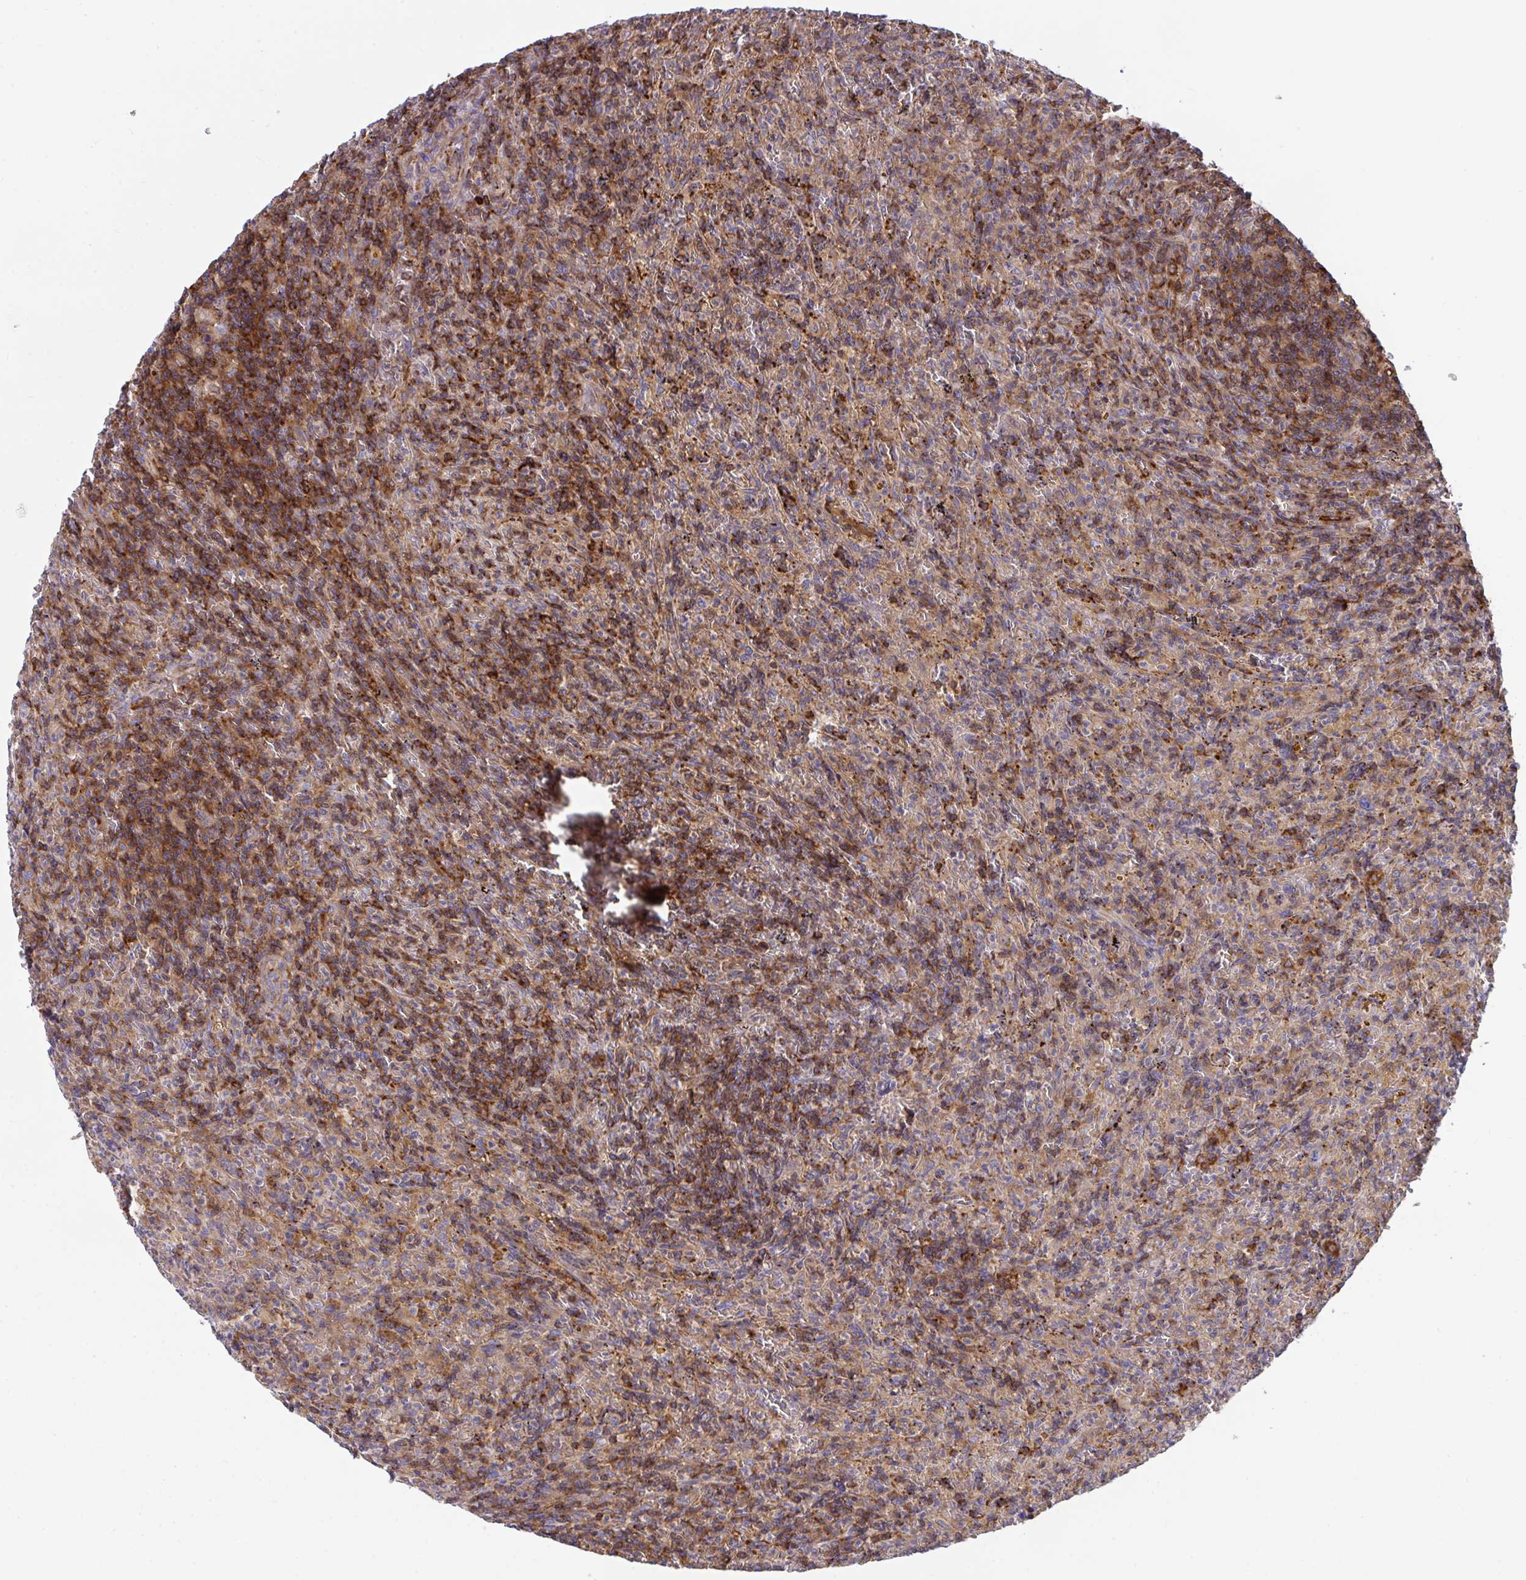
{"staining": {"intensity": "moderate", "quantity": "25%-75%", "location": "cytoplasmic/membranous"}, "tissue": "lymphoma", "cell_type": "Tumor cells", "image_type": "cancer", "snomed": [{"axis": "morphology", "description": "Malignant lymphoma, non-Hodgkin's type, Low grade"}, {"axis": "topography", "description": "Spleen"}], "caption": "A micrograph of human low-grade malignant lymphoma, non-Hodgkin's type stained for a protein exhibits moderate cytoplasmic/membranous brown staining in tumor cells. (DAB = brown stain, brightfield microscopy at high magnification).", "gene": "PPIH", "patient": {"sex": "female", "age": 70}}